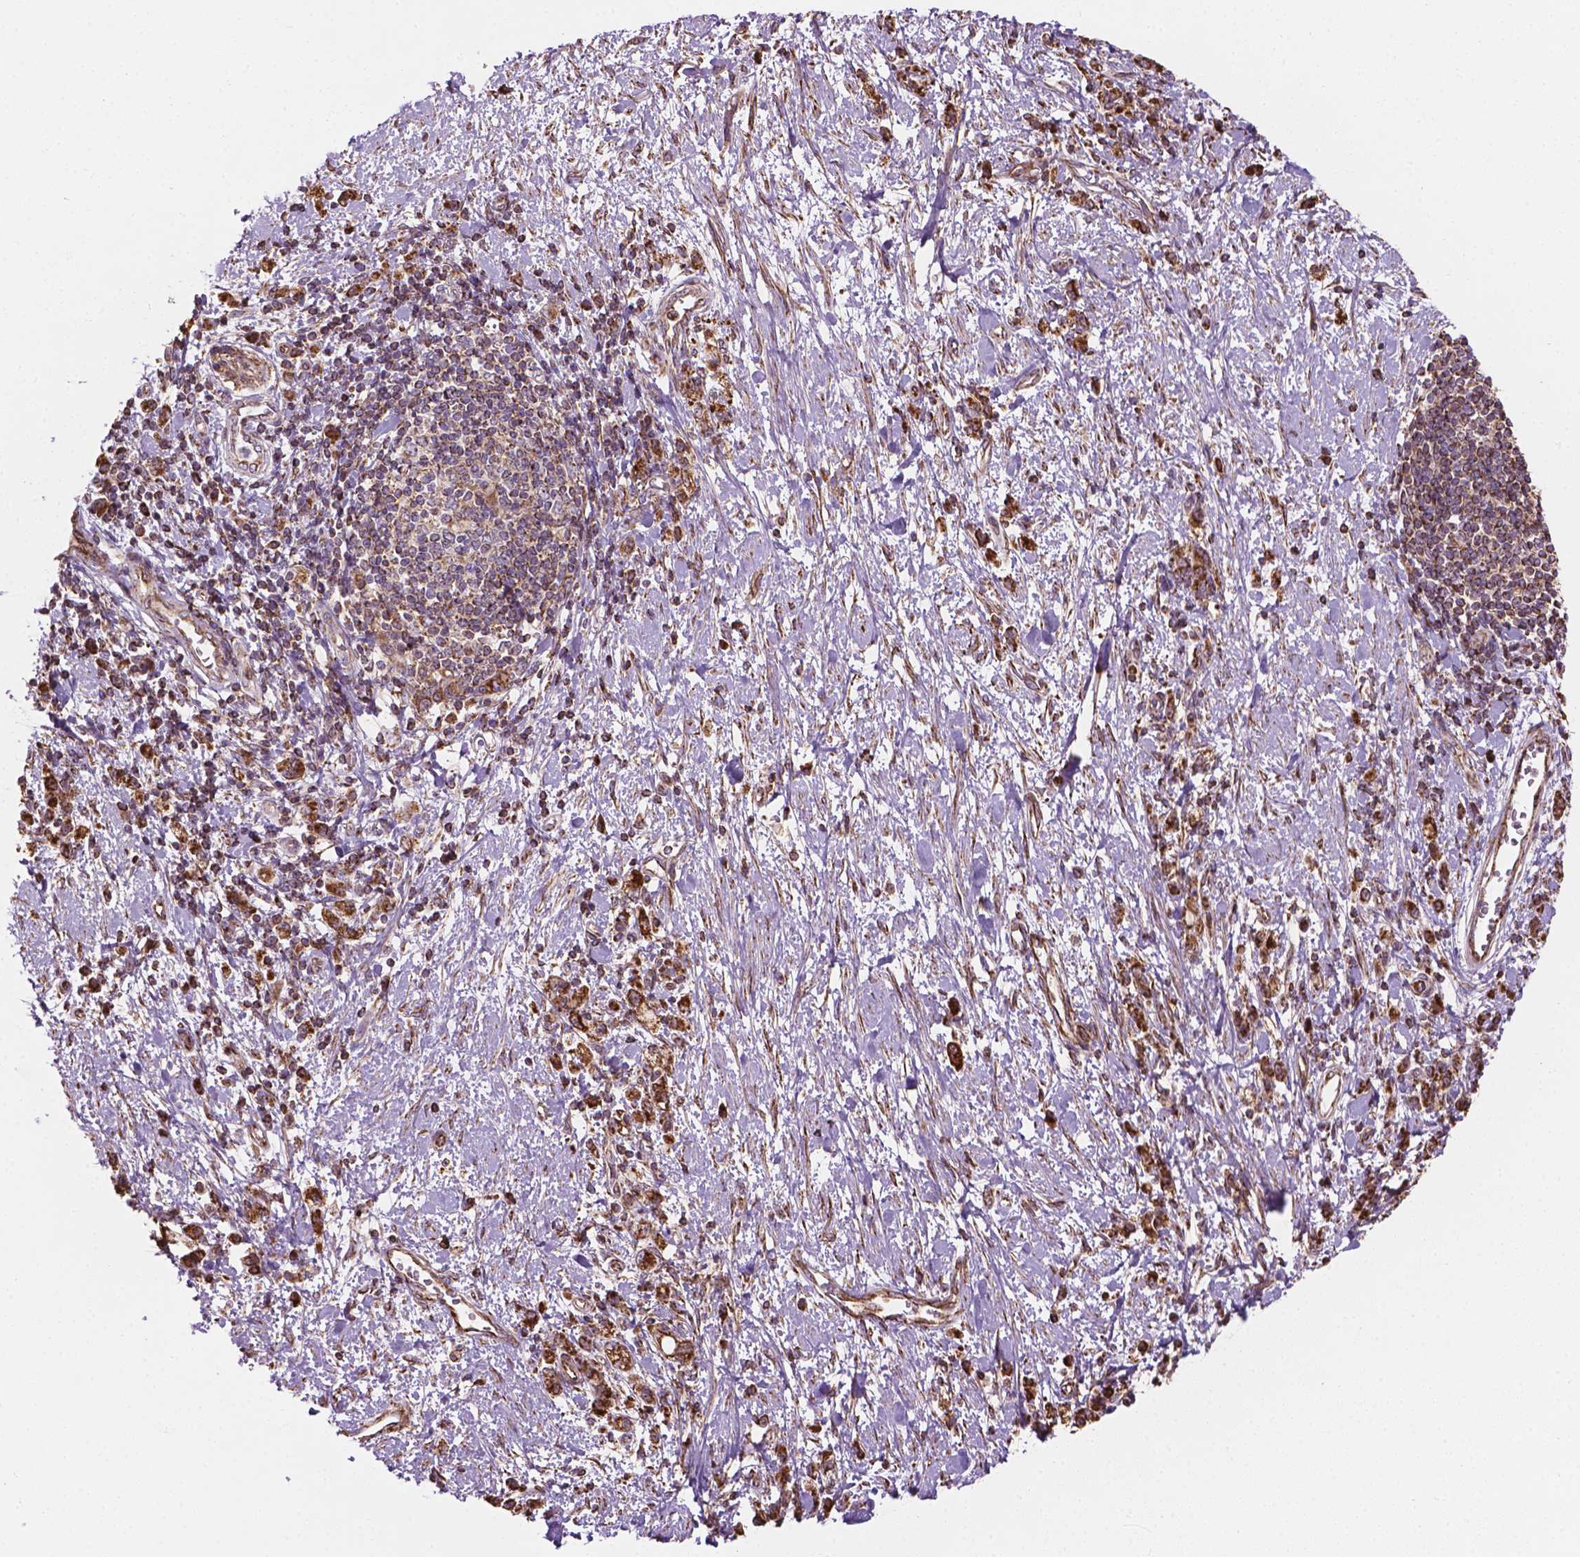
{"staining": {"intensity": "moderate", "quantity": ">75%", "location": "cytoplasmic/membranous"}, "tissue": "stomach cancer", "cell_type": "Tumor cells", "image_type": "cancer", "snomed": [{"axis": "morphology", "description": "Adenocarcinoma, NOS"}, {"axis": "topography", "description": "Stomach"}], "caption": "Stomach adenocarcinoma stained for a protein reveals moderate cytoplasmic/membranous positivity in tumor cells.", "gene": "HS3ST3A1", "patient": {"sex": "male", "age": 77}}